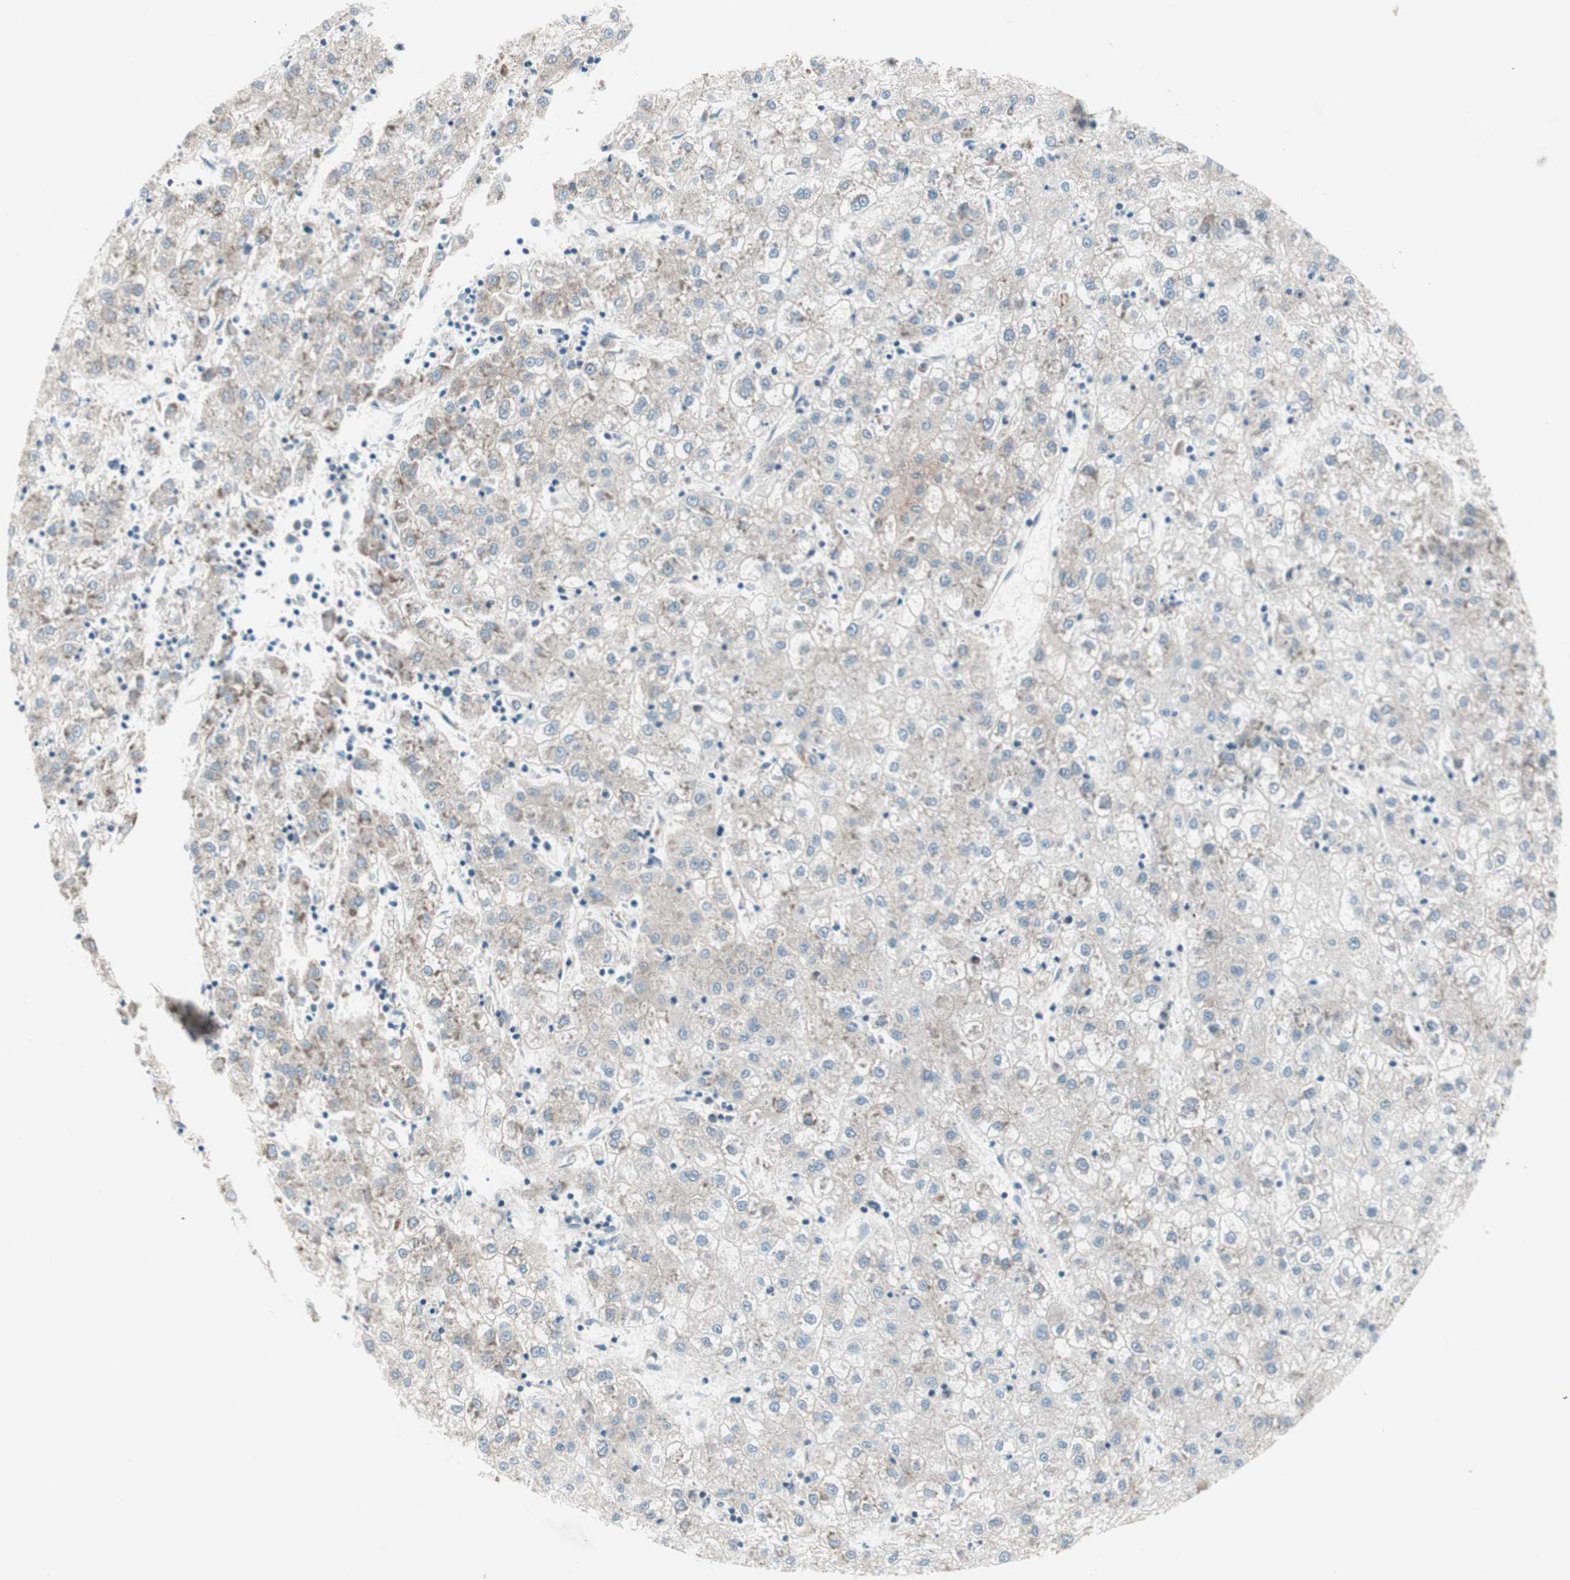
{"staining": {"intensity": "weak", "quantity": ">75%", "location": "cytoplasmic/membranous"}, "tissue": "liver cancer", "cell_type": "Tumor cells", "image_type": "cancer", "snomed": [{"axis": "morphology", "description": "Carcinoma, Hepatocellular, NOS"}, {"axis": "topography", "description": "Liver"}], "caption": "An immunohistochemistry image of neoplastic tissue is shown. Protein staining in brown labels weak cytoplasmic/membranous positivity in liver cancer (hepatocellular carcinoma) within tumor cells.", "gene": "CCL14", "patient": {"sex": "male", "age": 72}}